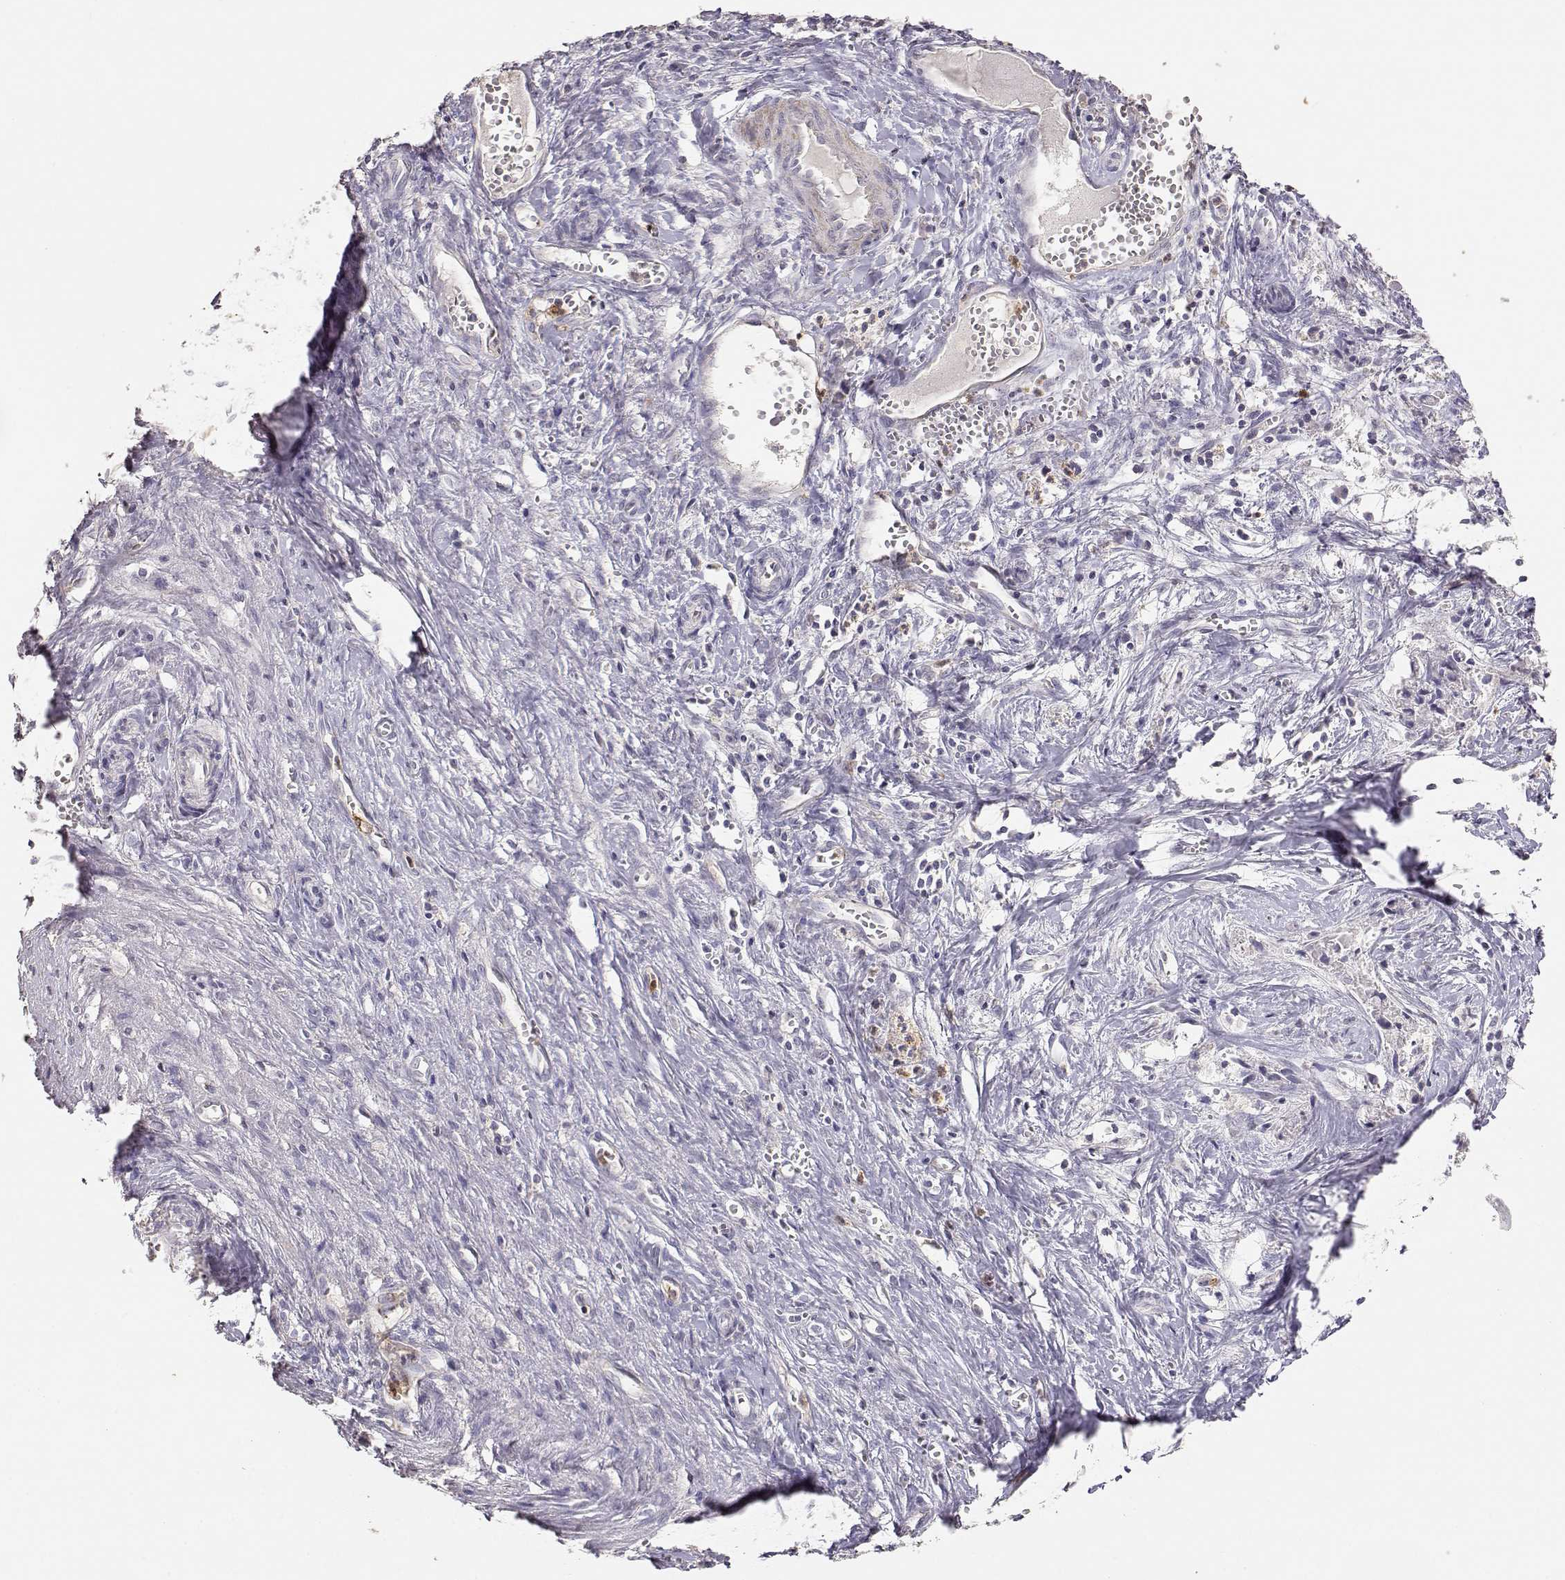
{"staining": {"intensity": "negative", "quantity": "none", "location": "none"}, "tissue": "liver cancer", "cell_type": "Tumor cells", "image_type": "cancer", "snomed": [{"axis": "morphology", "description": "Cholangiocarcinoma"}, {"axis": "topography", "description": "Liver"}], "caption": "High magnification brightfield microscopy of liver cholangiocarcinoma stained with DAB (brown) and counterstained with hematoxylin (blue): tumor cells show no significant staining.", "gene": "TNFRSF10C", "patient": {"sex": "female", "age": 65}}